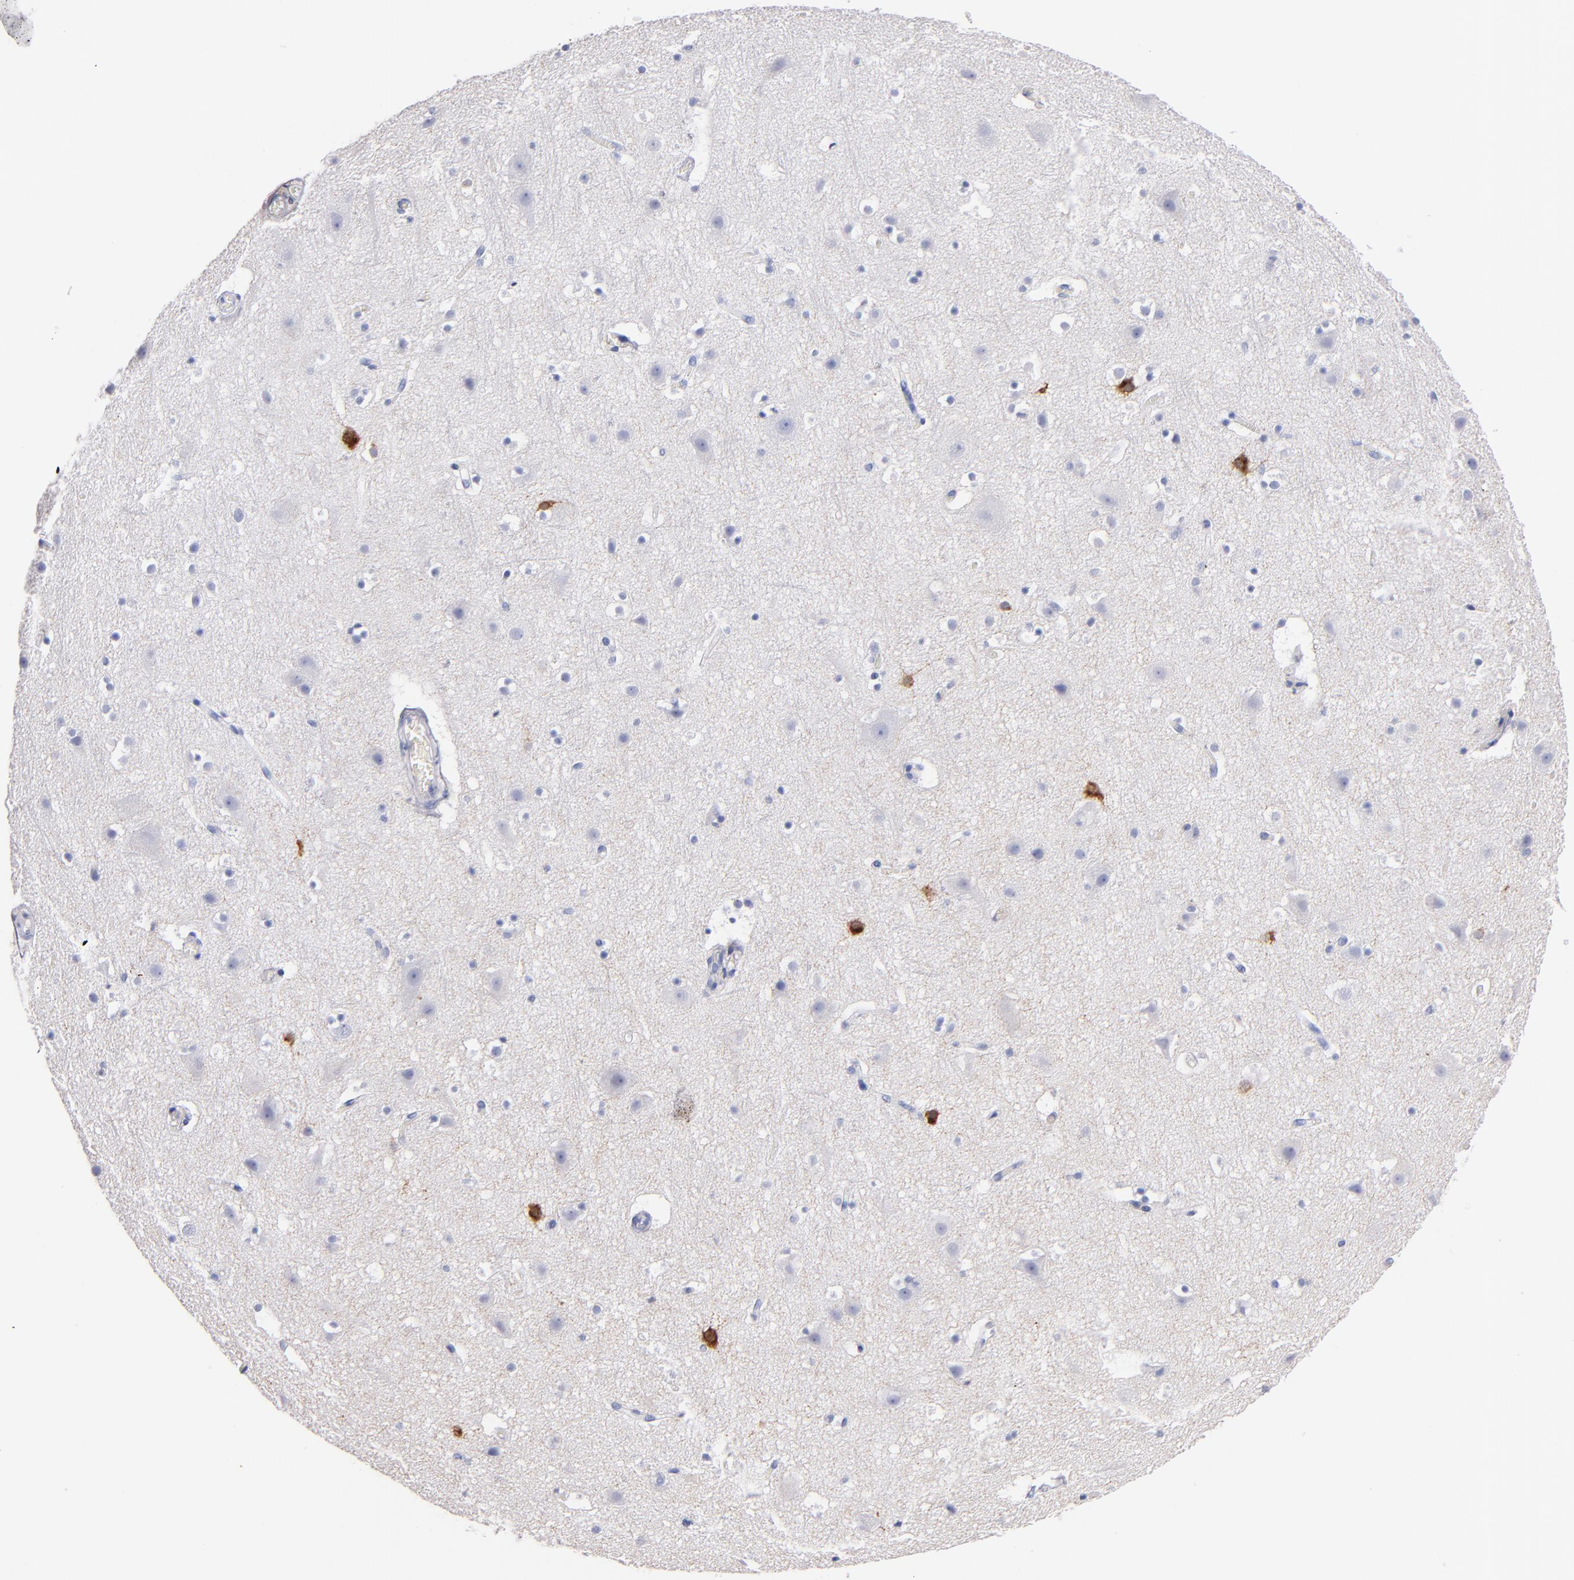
{"staining": {"intensity": "negative", "quantity": "none", "location": "none"}, "tissue": "cerebral cortex", "cell_type": "Endothelial cells", "image_type": "normal", "snomed": [{"axis": "morphology", "description": "Normal tissue, NOS"}, {"axis": "topography", "description": "Cerebral cortex"}], "caption": "Human cerebral cortex stained for a protein using IHC shows no staining in endothelial cells.", "gene": "KIT", "patient": {"sex": "male", "age": 45}}